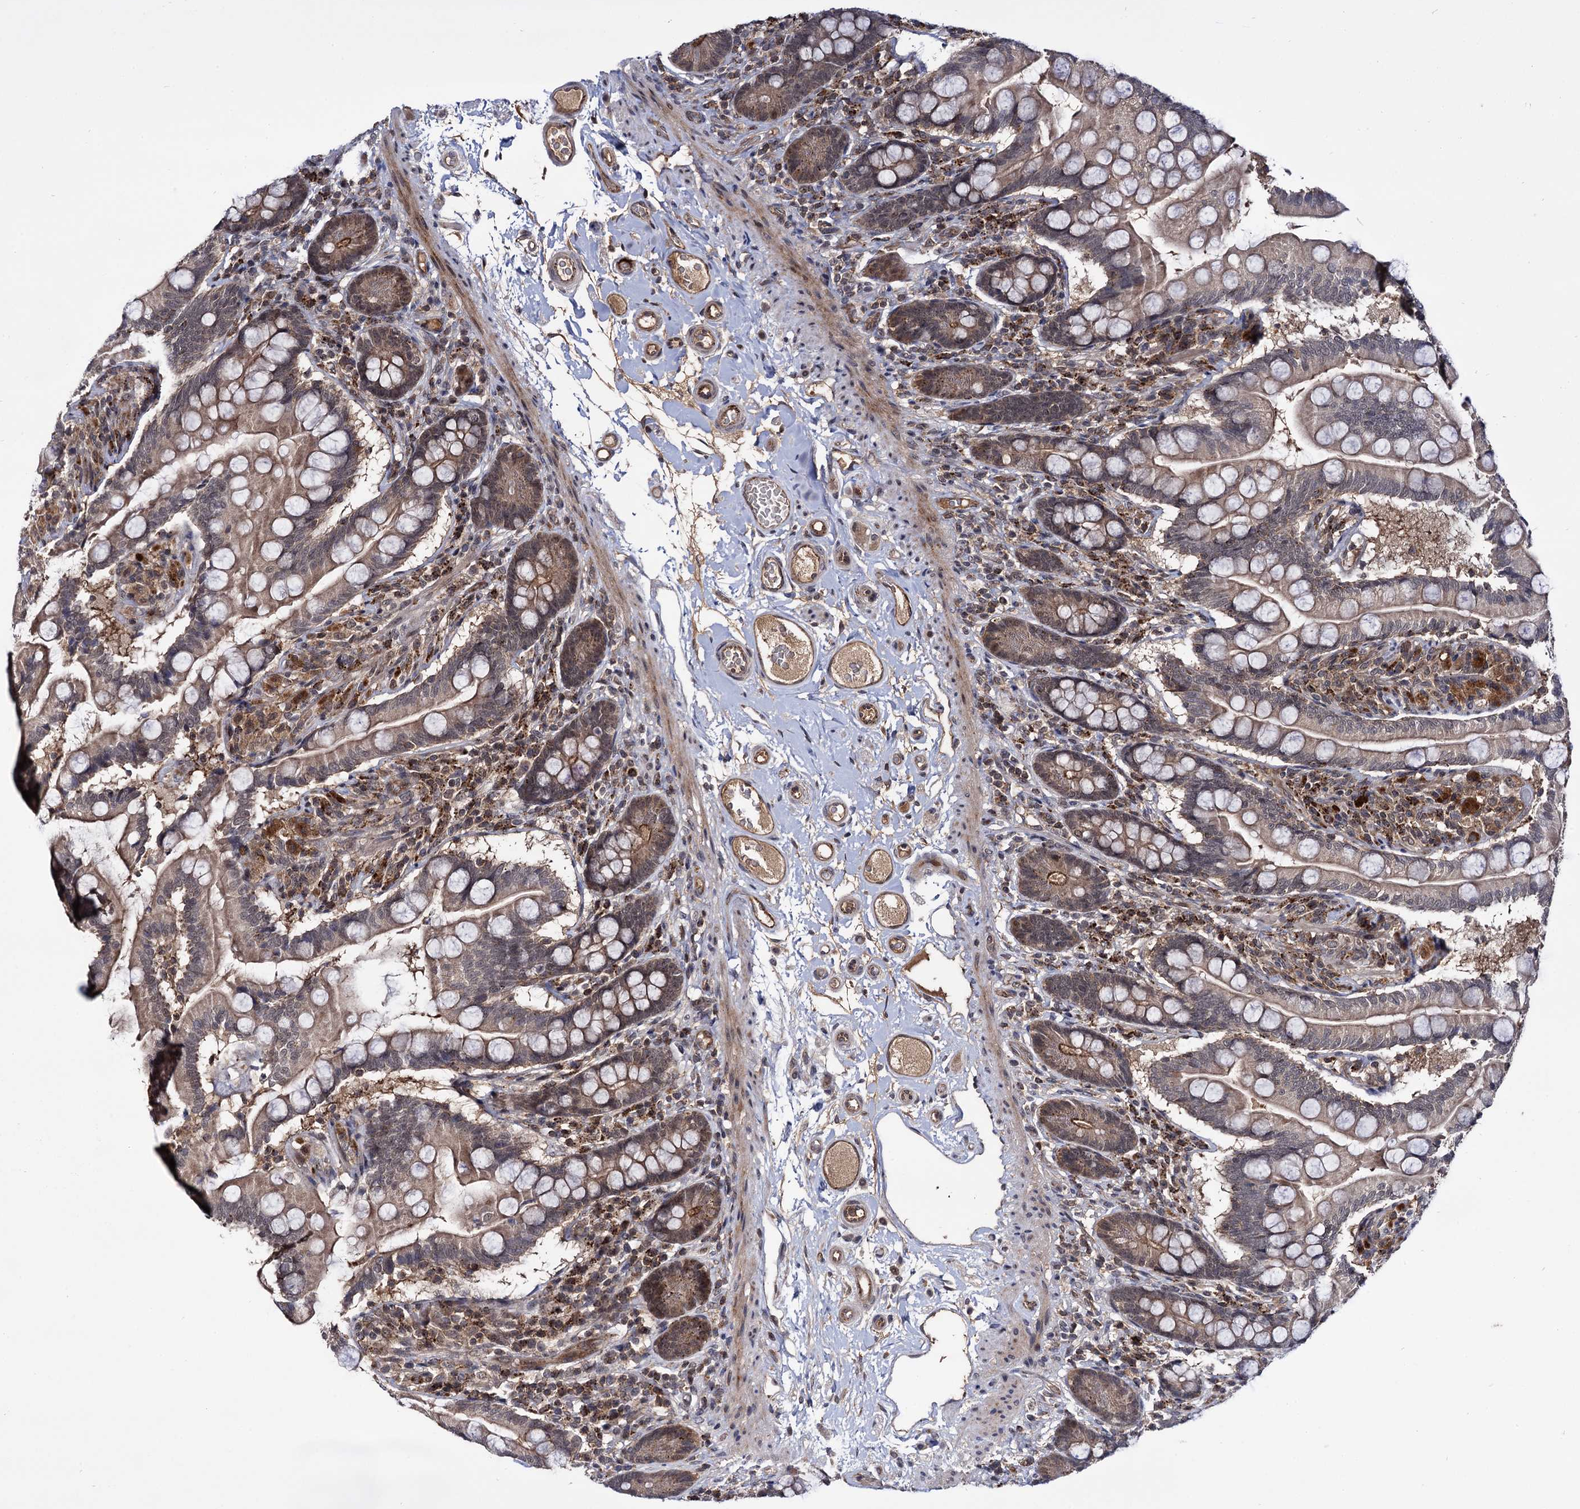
{"staining": {"intensity": "moderate", "quantity": ">75%", "location": "cytoplasmic/membranous"}, "tissue": "small intestine", "cell_type": "Glandular cells", "image_type": "normal", "snomed": [{"axis": "morphology", "description": "Normal tissue, NOS"}, {"axis": "topography", "description": "Small intestine"}], "caption": "Brown immunohistochemical staining in unremarkable human small intestine displays moderate cytoplasmic/membranous positivity in approximately >75% of glandular cells. (DAB (3,3'-diaminobenzidine) = brown stain, brightfield microscopy at high magnification).", "gene": "MICAL2", "patient": {"sex": "female", "age": 64}}